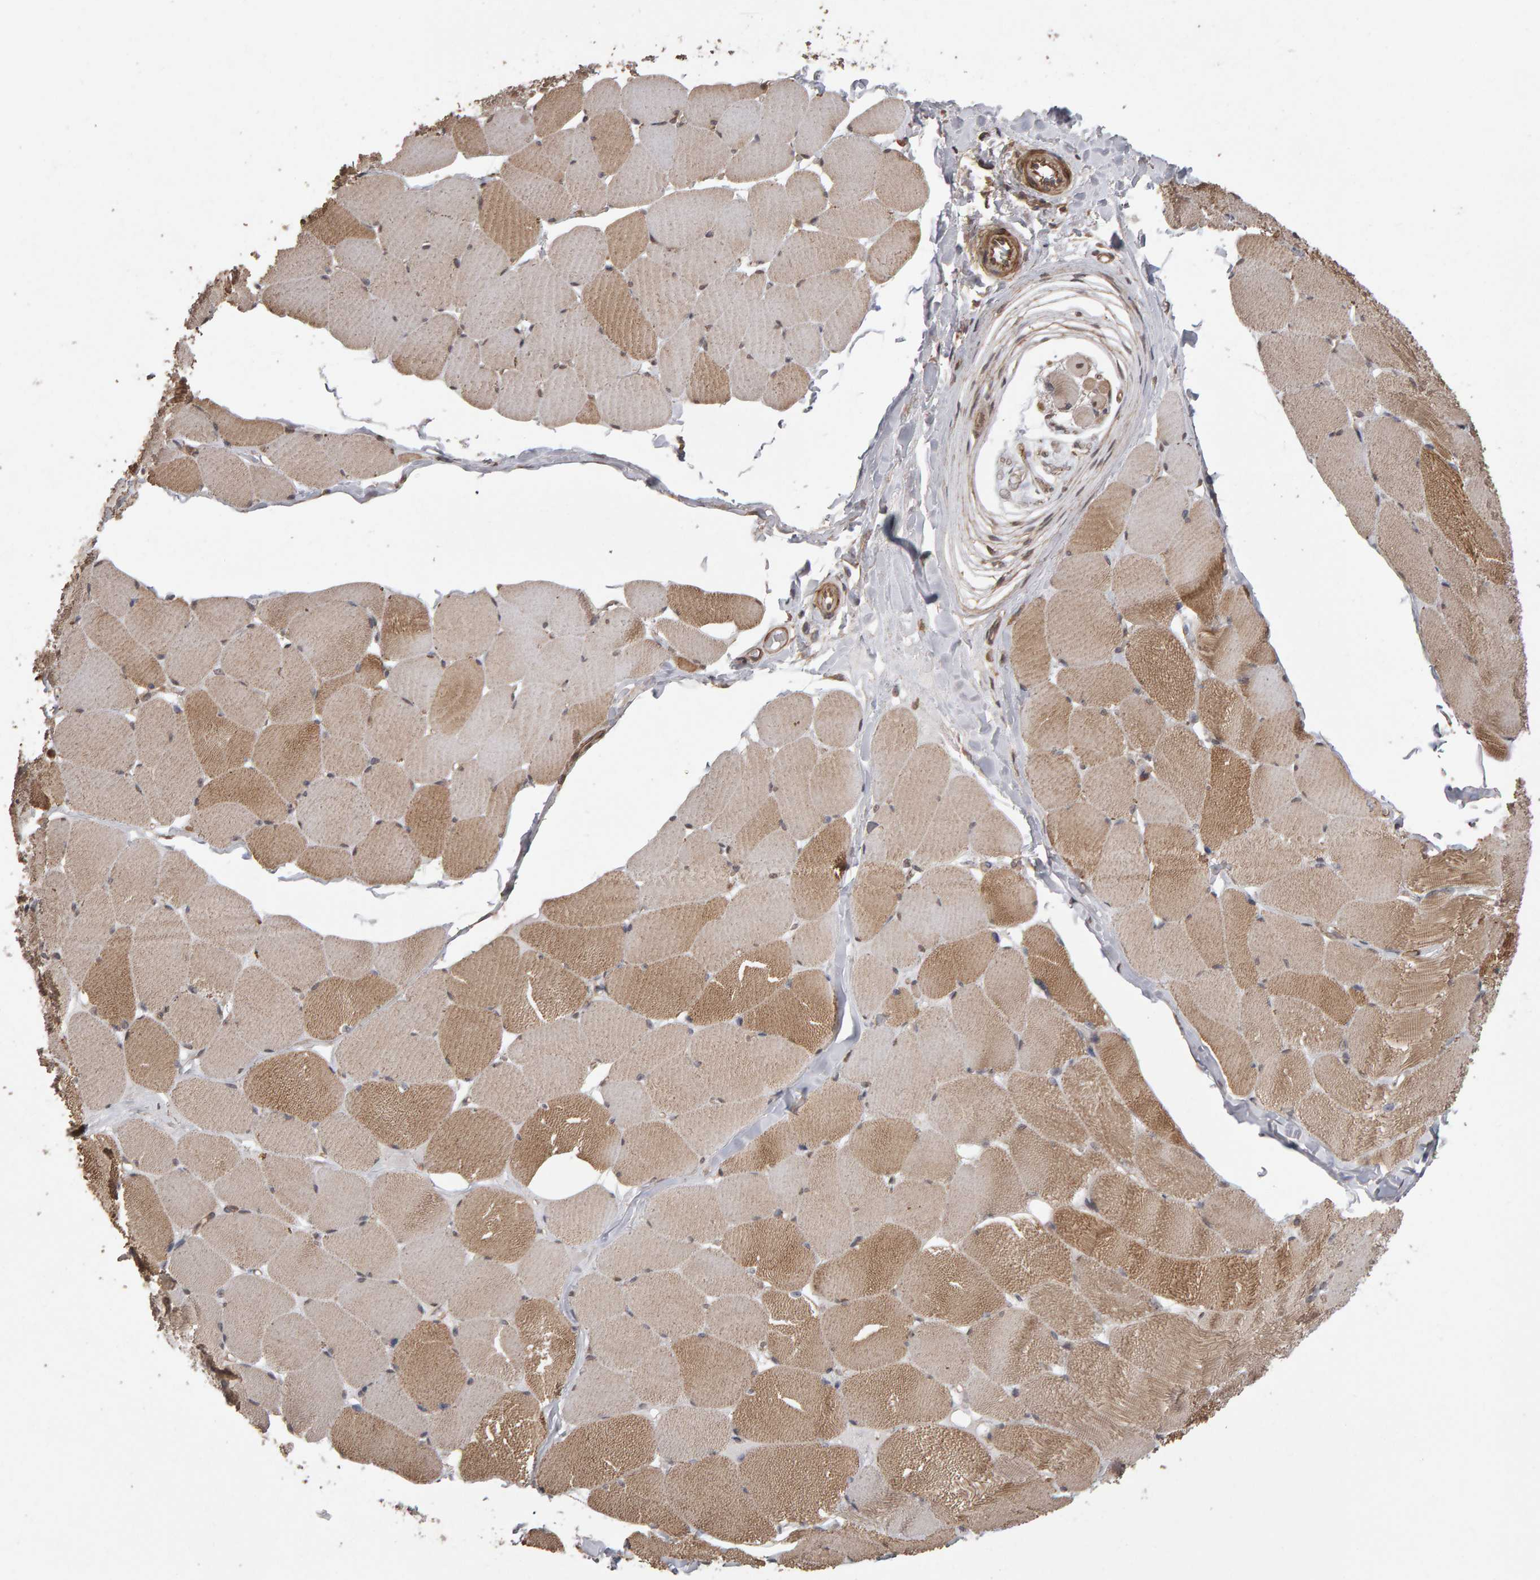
{"staining": {"intensity": "moderate", "quantity": ">75%", "location": "cytoplasmic/membranous"}, "tissue": "skeletal muscle", "cell_type": "Myocytes", "image_type": "normal", "snomed": [{"axis": "morphology", "description": "Normal tissue, NOS"}, {"axis": "topography", "description": "Skin"}, {"axis": "topography", "description": "Skeletal muscle"}], "caption": "Immunohistochemistry histopathology image of unremarkable skeletal muscle stained for a protein (brown), which demonstrates medium levels of moderate cytoplasmic/membranous positivity in approximately >75% of myocytes.", "gene": "SCRIB", "patient": {"sex": "male", "age": 83}}